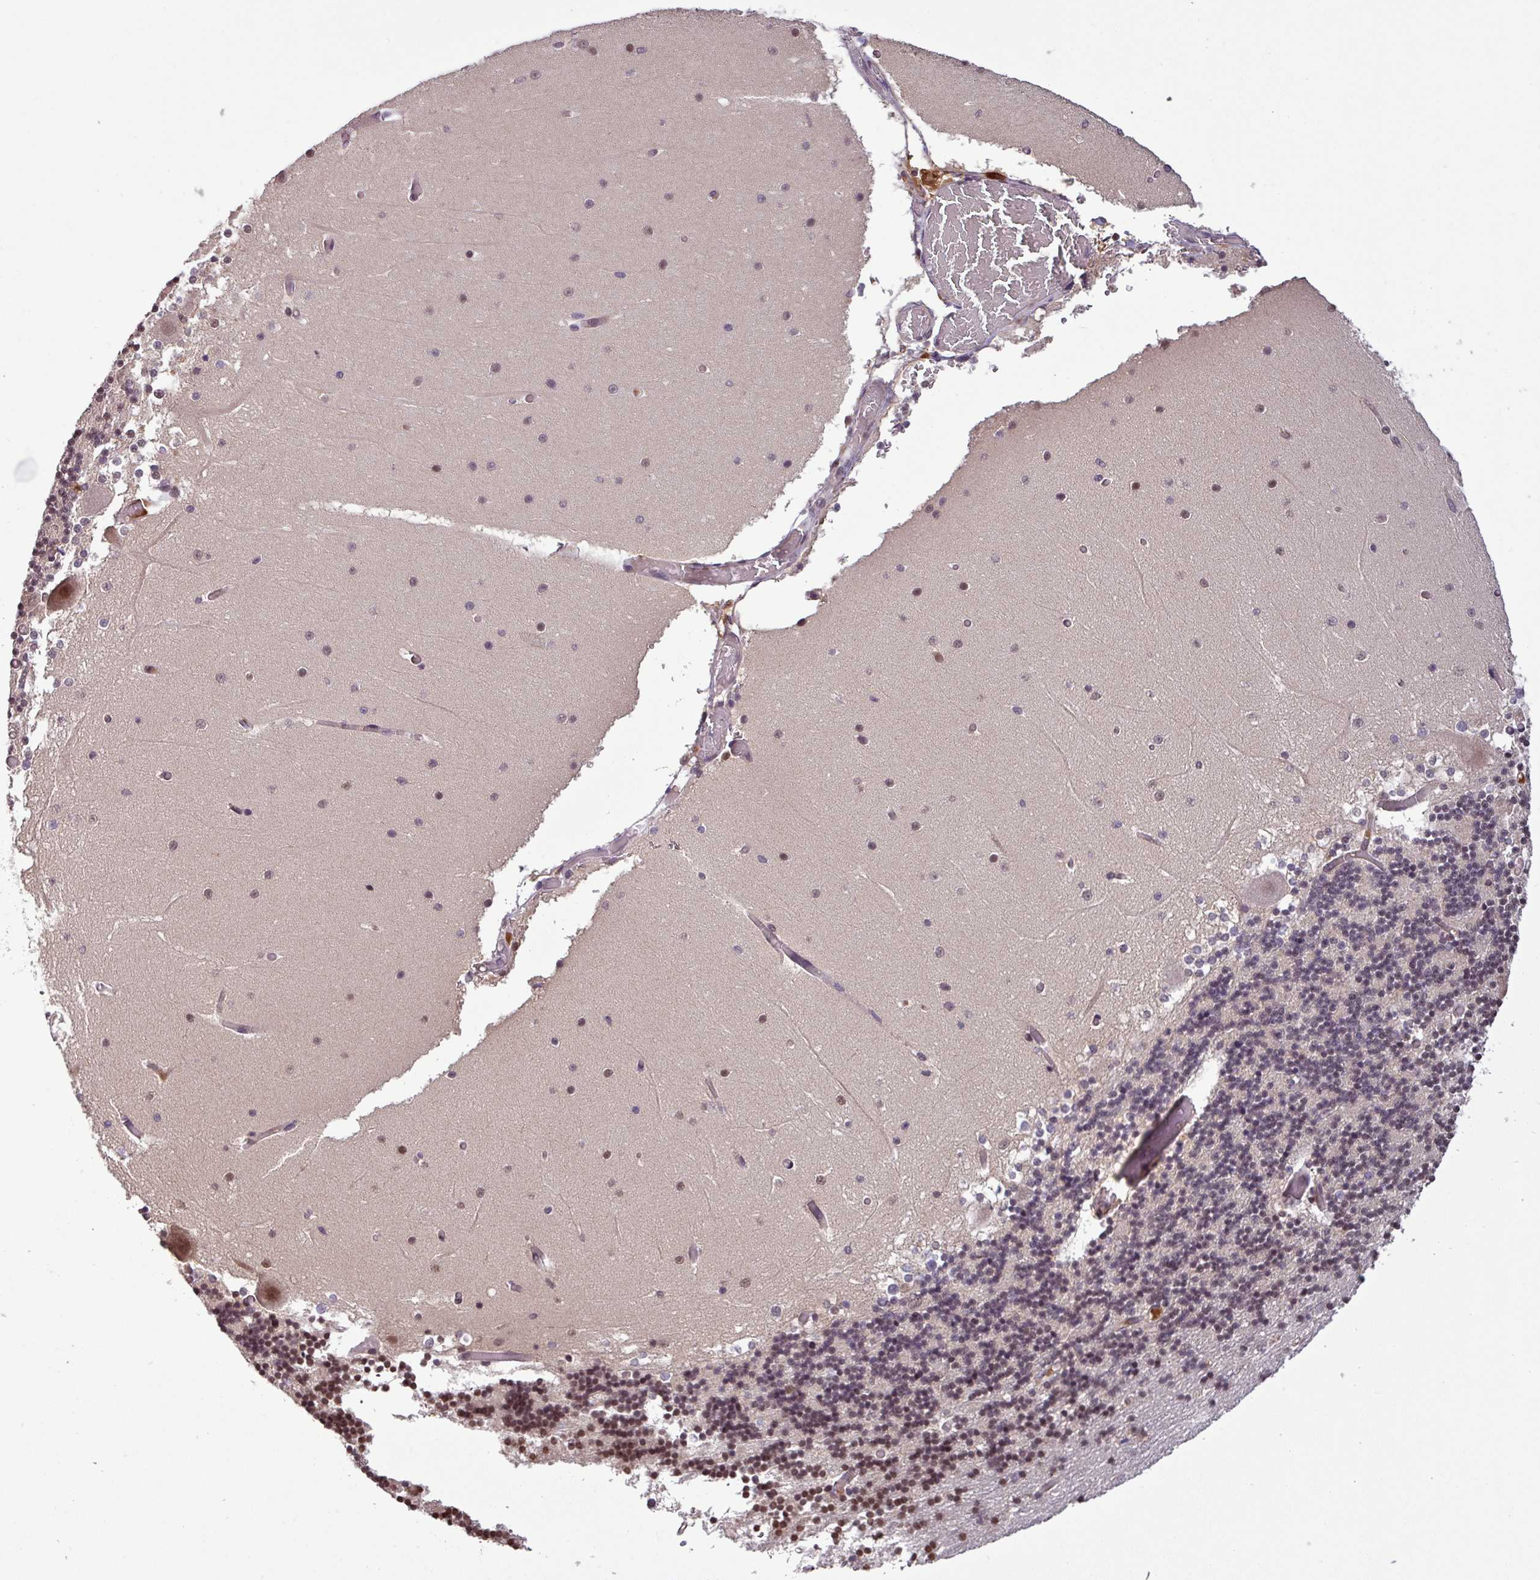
{"staining": {"intensity": "moderate", "quantity": "<25%", "location": "nuclear"}, "tissue": "cerebellum", "cell_type": "Cells in granular layer", "image_type": "normal", "snomed": [{"axis": "morphology", "description": "Normal tissue, NOS"}, {"axis": "topography", "description": "Cerebellum"}], "caption": "Approximately <25% of cells in granular layer in normal human cerebellum show moderate nuclear protein staining as visualized by brown immunohistochemical staining.", "gene": "NOB1", "patient": {"sex": "female", "age": 28}}